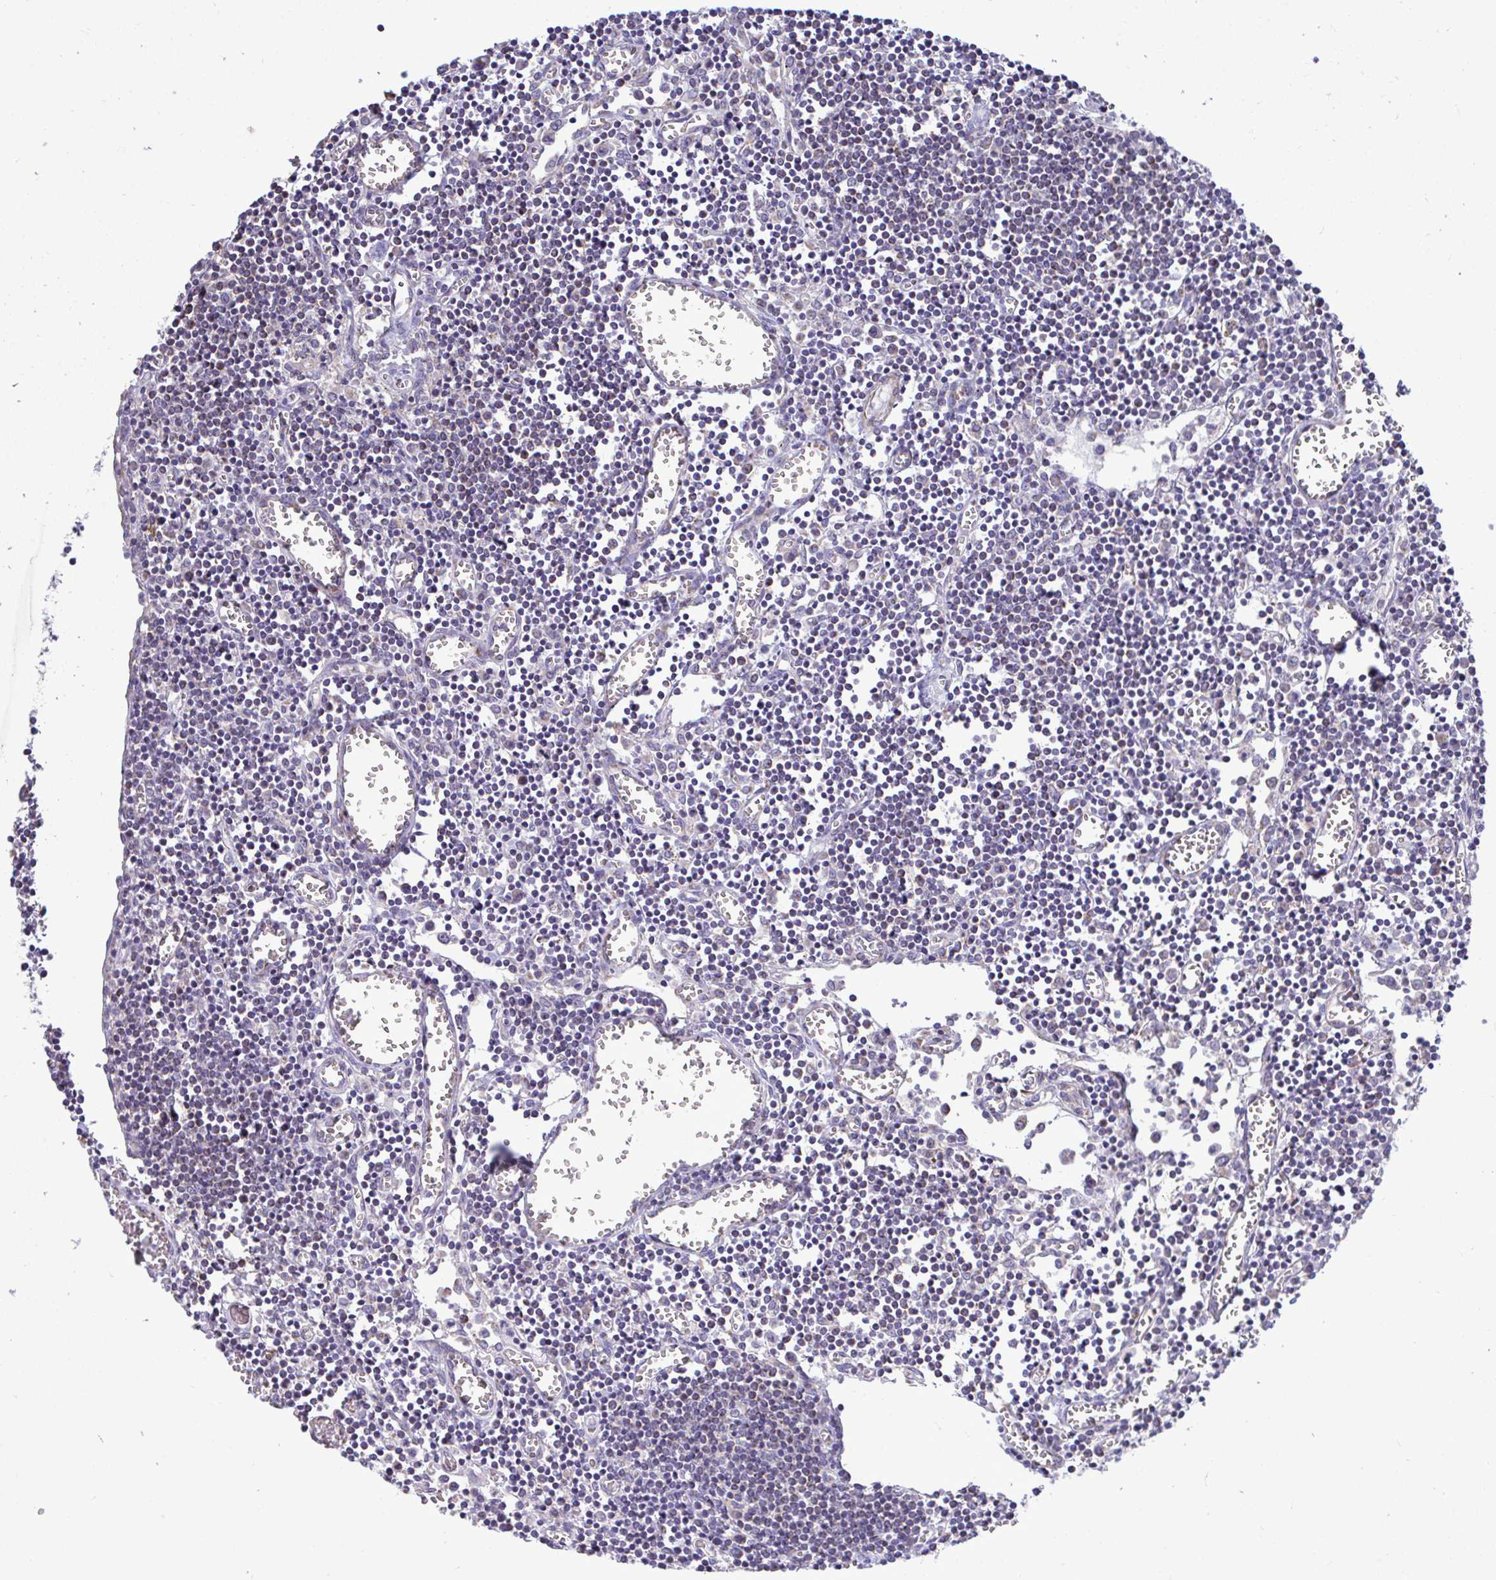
{"staining": {"intensity": "negative", "quantity": "none", "location": "none"}, "tissue": "lymph node", "cell_type": "Germinal center cells", "image_type": "normal", "snomed": [{"axis": "morphology", "description": "Normal tissue, NOS"}, {"axis": "topography", "description": "Lymph node"}], "caption": "DAB immunohistochemical staining of normal human lymph node reveals no significant positivity in germinal center cells. Nuclei are stained in blue.", "gene": "ENSG00000269547", "patient": {"sex": "male", "age": 66}}